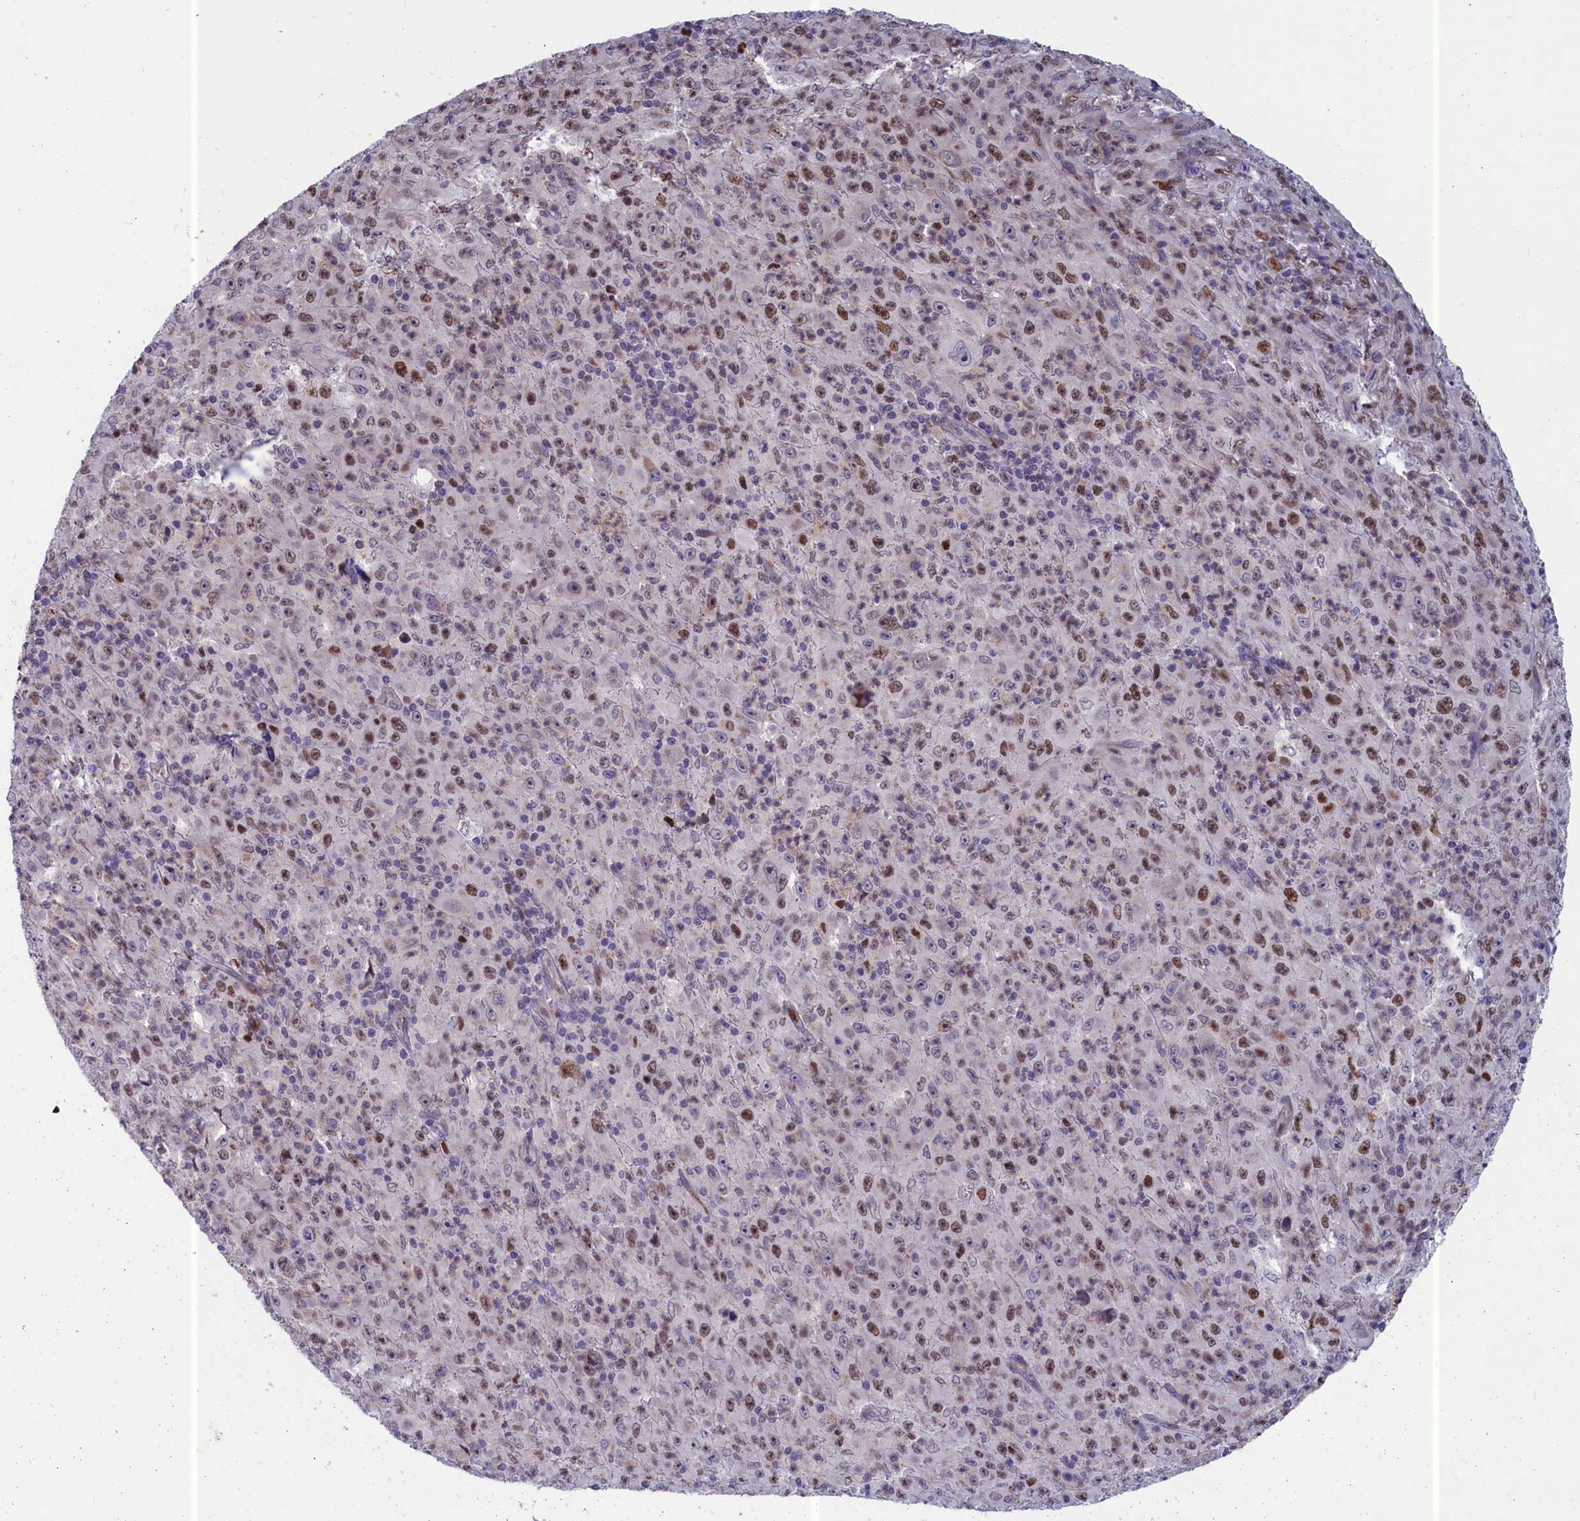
{"staining": {"intensity": "moderate", "quantity": ">75%", "location": "nuclear"}, "tissue": "melanoma", "cell_type": "Tumor cells", "image_type": "cancer", "snomed": [{"axis": "morphology", "description": "Malignant melanoma, Metastatic site"}, {"axis": "topography", "description": "Skin"}], "caption": "Approximately >75% of tumor cells in melanoma show moderate nuclear protein staining as visualized by brown immunohistochemical staining.", "gene": "LIG1", "patient": {"sex": "female", "age": 56}}